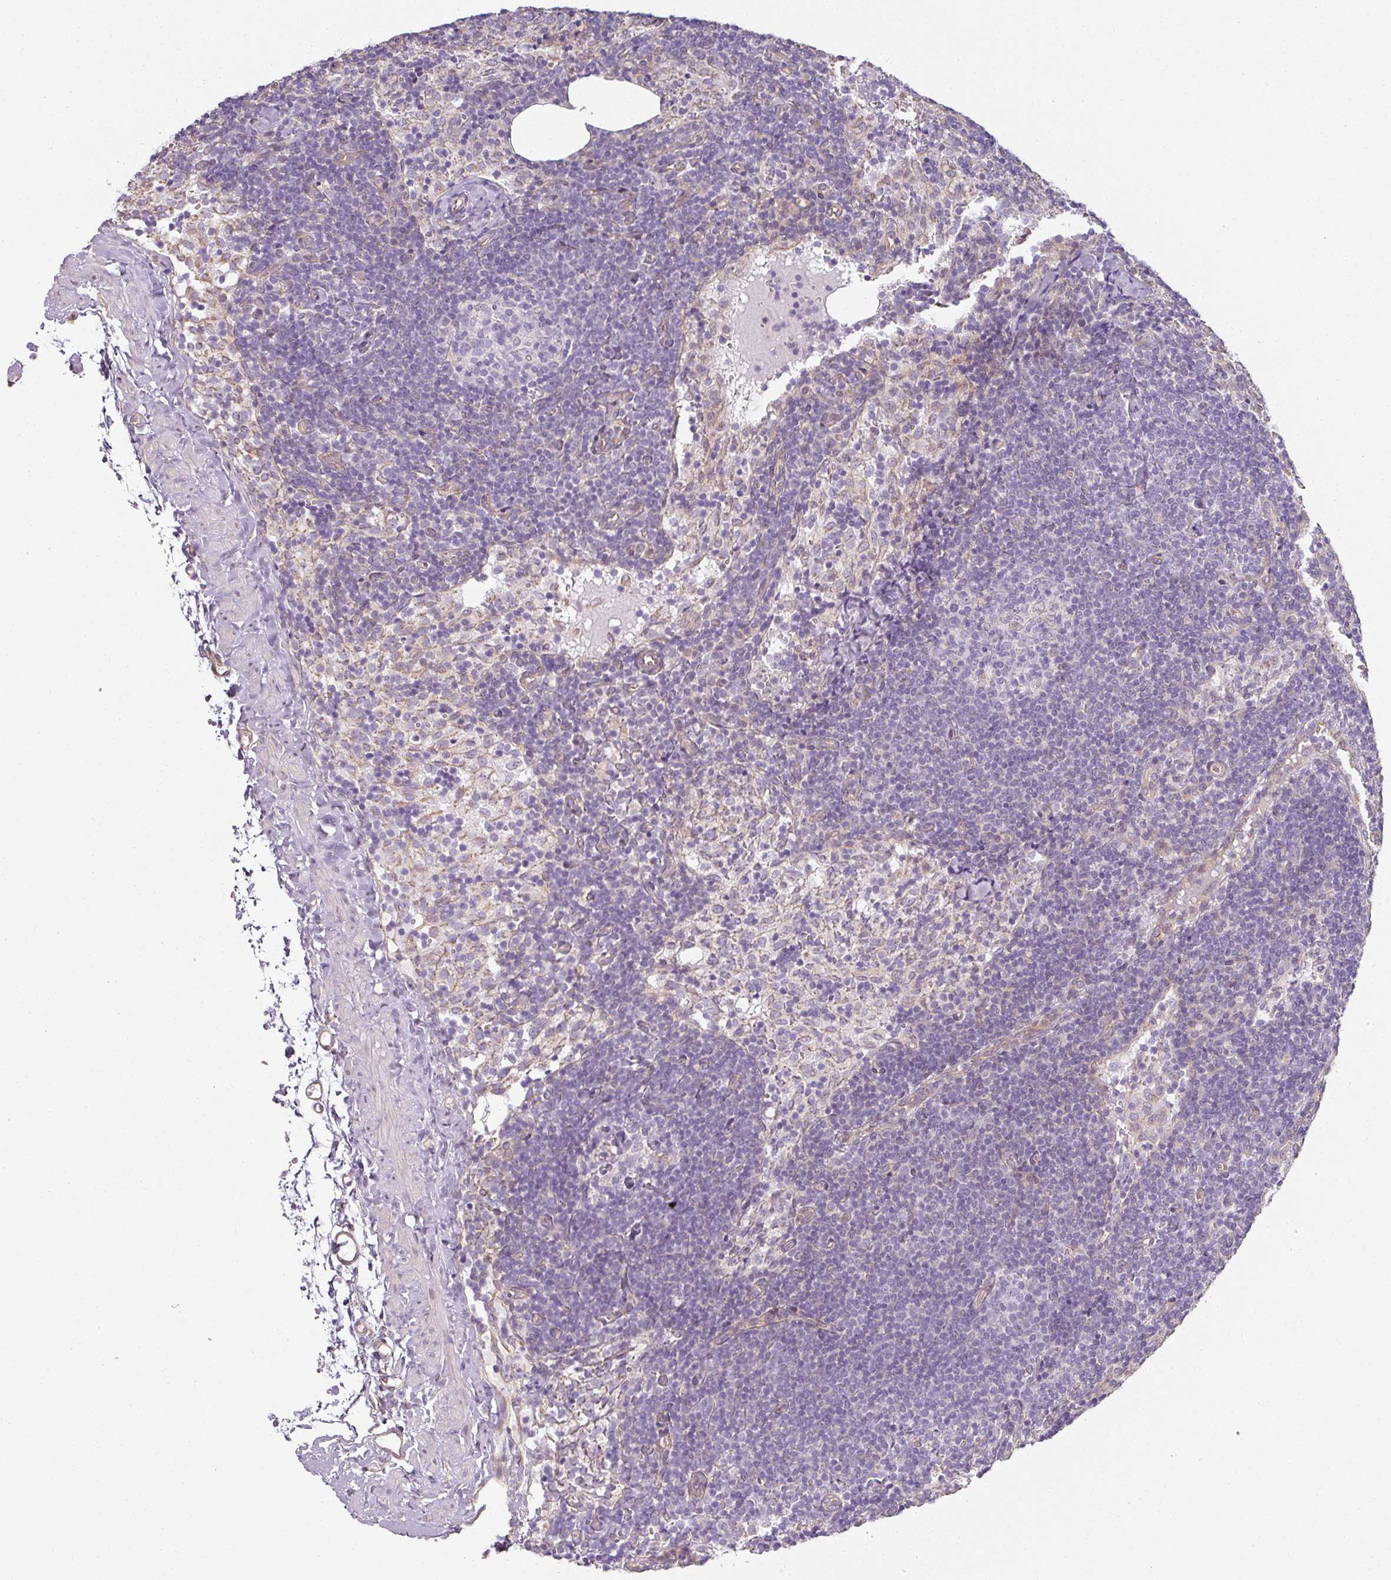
{"staining": {"intensity": "negative", "quantity": "none", "location": "none"}, "tissue": "lymph node", "cell_type": "Germinal center cells", "image_type": "normal", "snomed": [{"axis": "morphology", "description": "Normal tissue, NOS"}, {"axis": "topography", "description": "Lymph node"}], "caption": "A photomicrograph of human lymph node is negative for staining in germinal center cells. (Stains: DAB (3,3'-diaminobenzidine) IHC with hematoxylin counter stain, Microscopy: brightfield microscopy at high magnification).", "gene": "ATP8B2", "patient": {"sex": "female", "age": 52}}